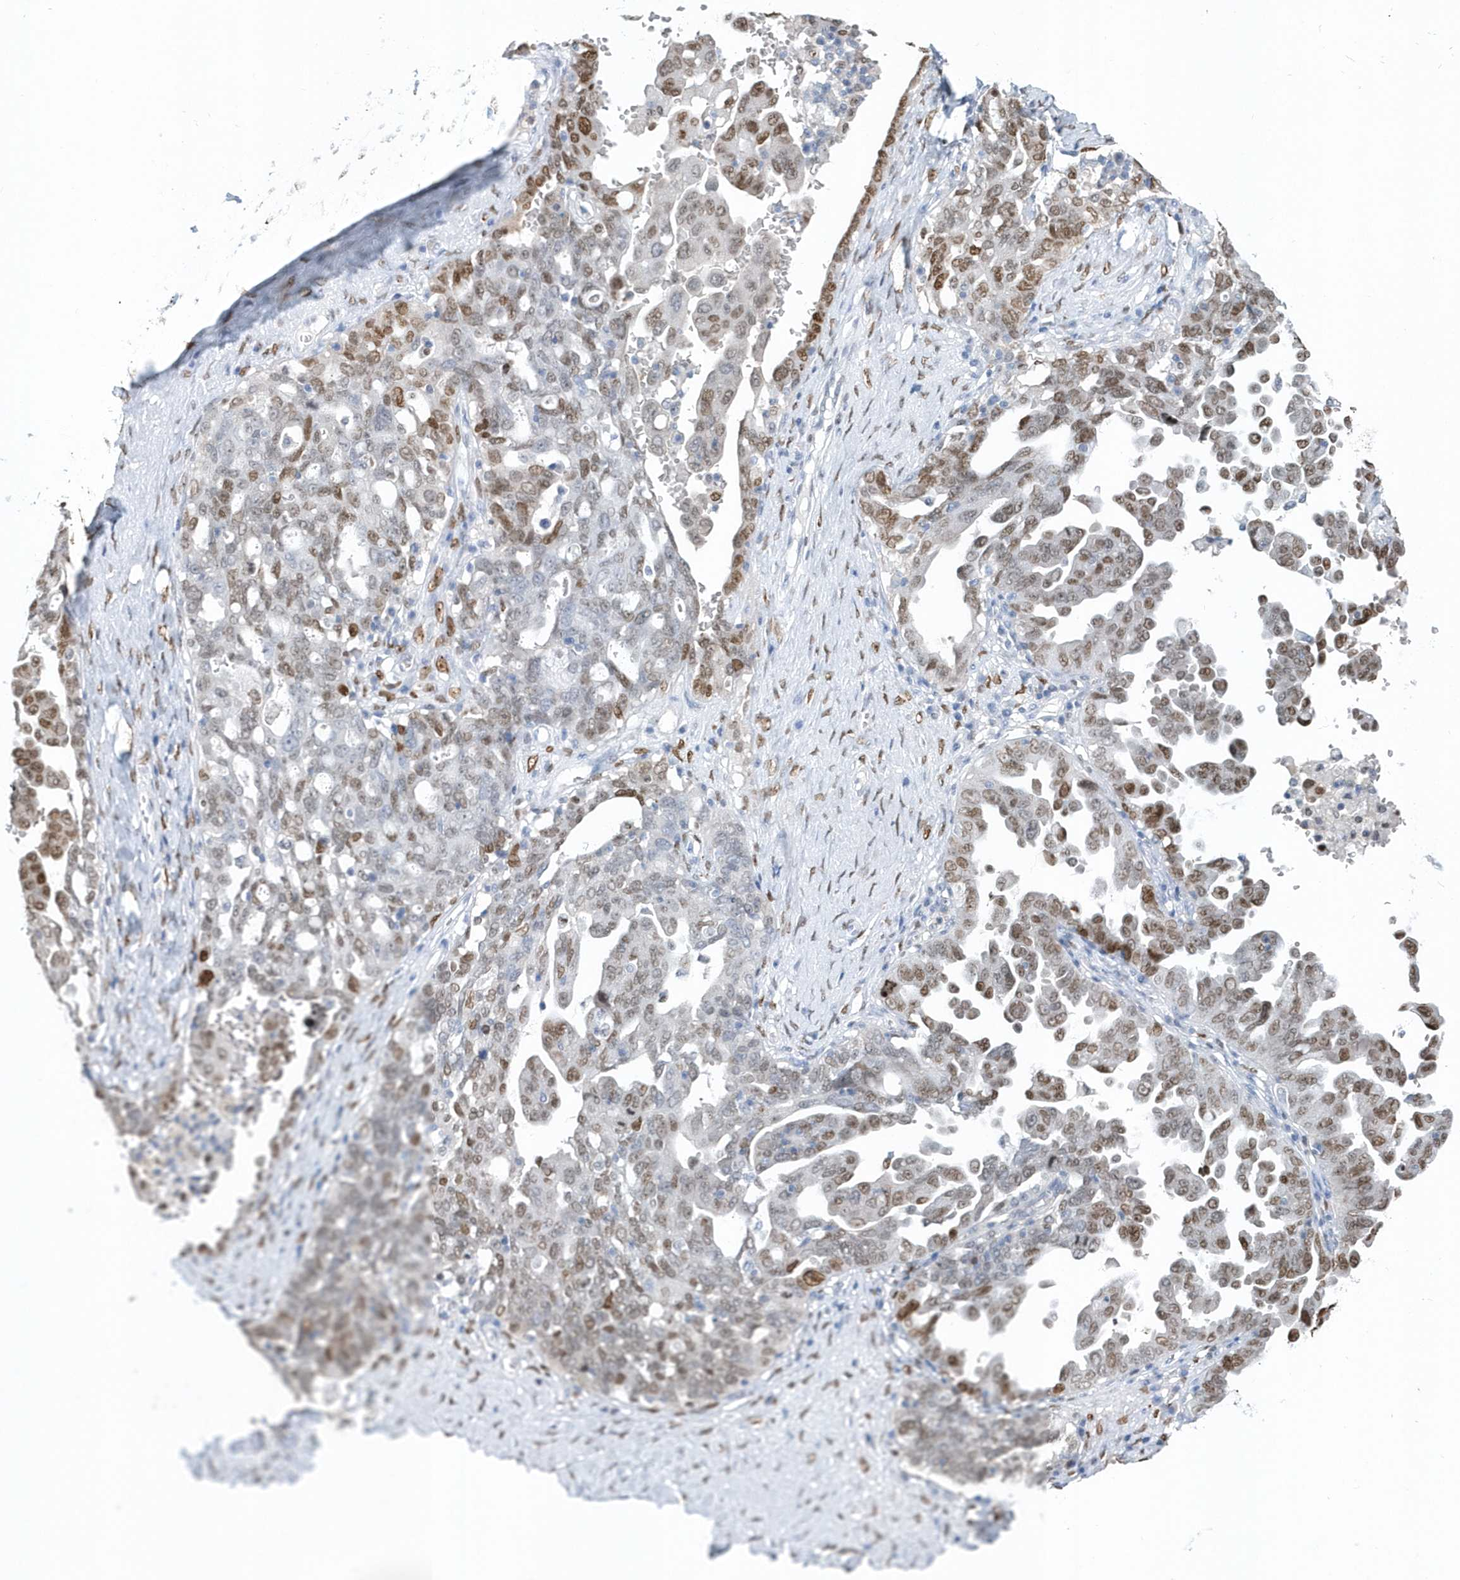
{"staining": {"intensity": "moderate", "quantity": "25%-75%", "location": "nuclear"}, "tissue": "ovarian cancer", "cell_type": "Tumor cells", "image_type": "cancer", "snomed": [{"axis": "morphology", "description": "Carcinoma, endometroid"}, {"axis": "topography", "description": "Ovary"}], "caption": "Tumor cells show medium levels of moderate nuclear expression in about 25%-75% of cells in endometroid carcinoma (ovarian).", "gene": "MACROH2A2", "patient": {"sex": "female", "age": 62}}